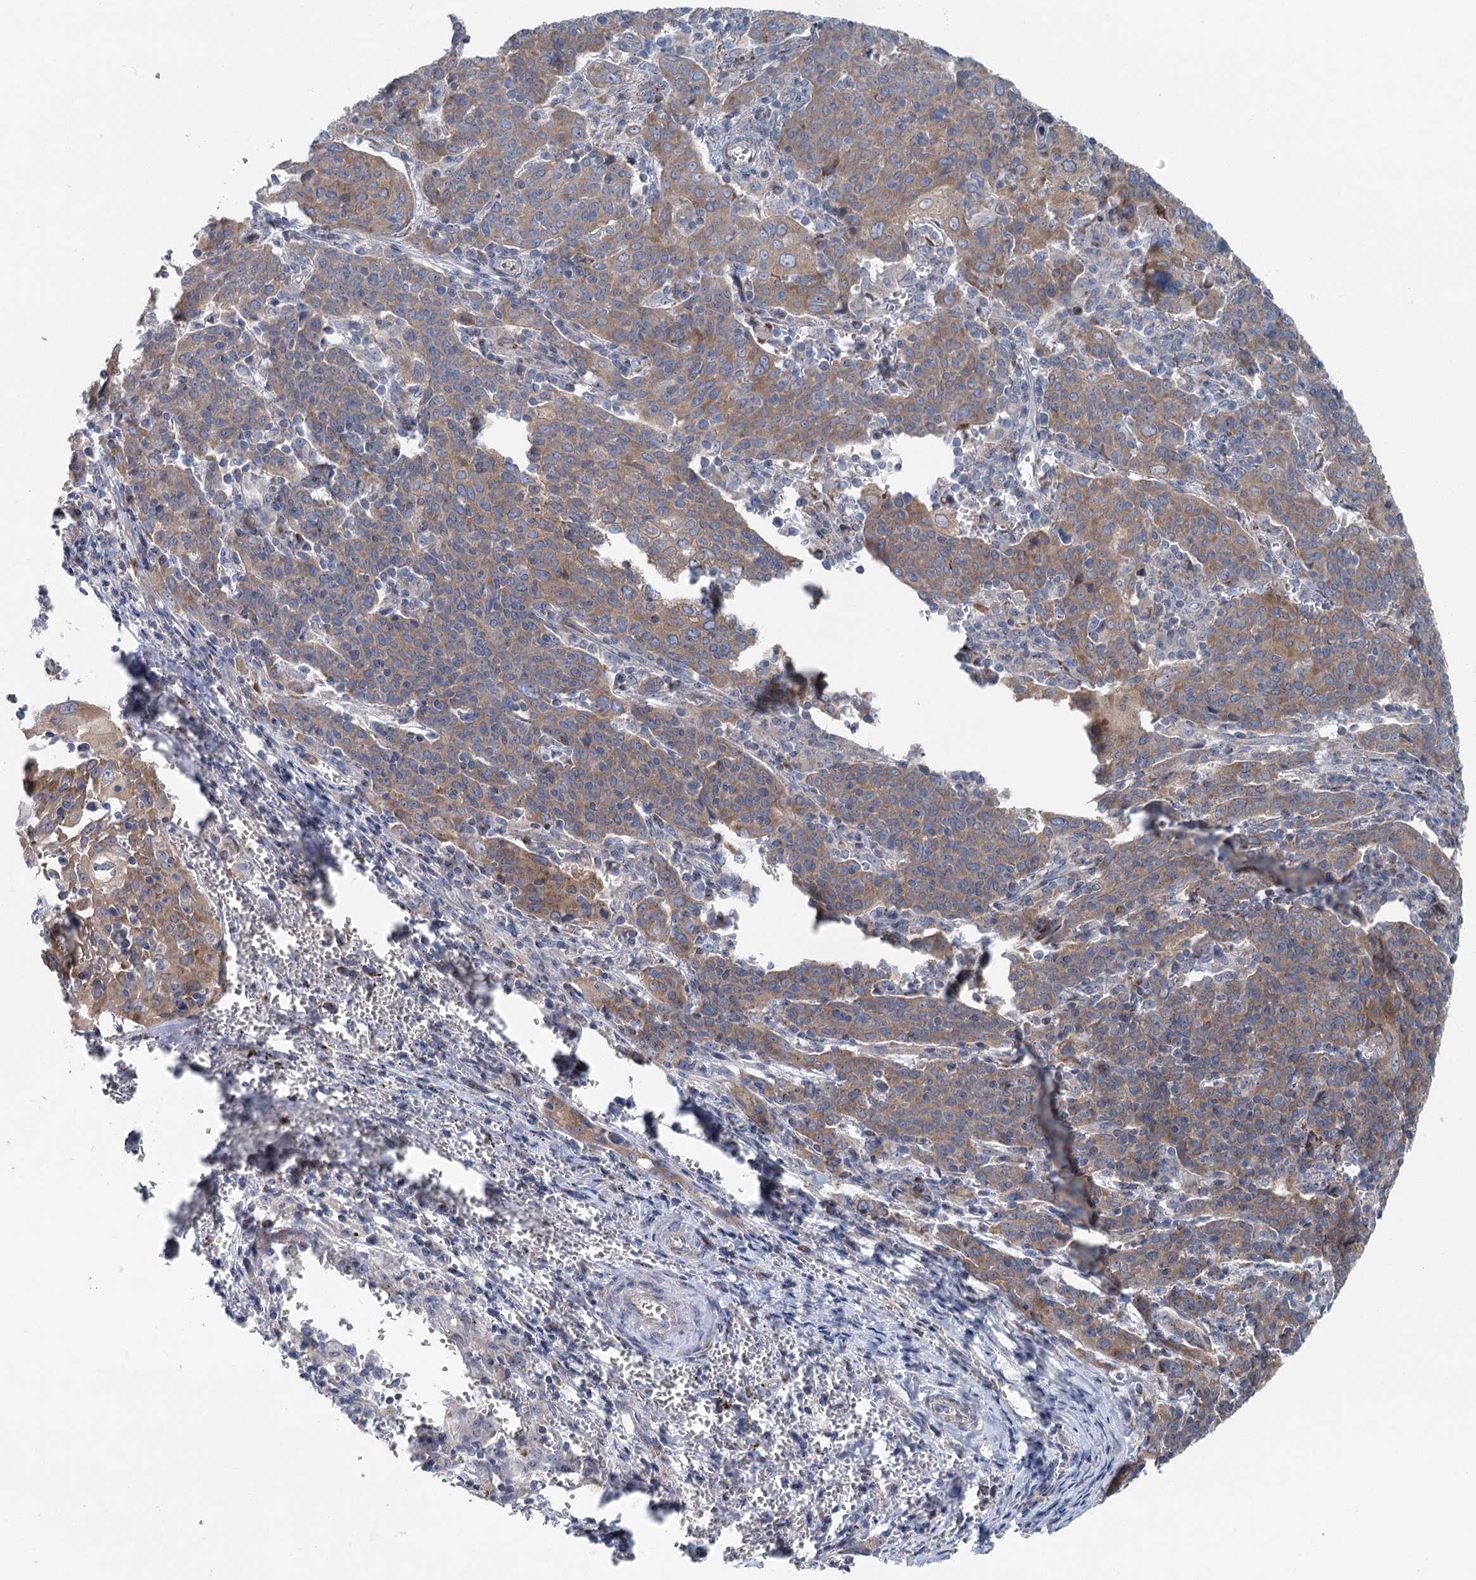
{"staining": {"intensity": "moderate", "quantity": ">75%", "location": "cytoplasmic/membranous"}, "tissue": "cervical cancer", "cell_type": "Tumor cells", "image_type": "cancer", "snomed": [{"axis": "morphology", "description": "Squamous cell carcinoma, NOS"}, {"axis": "topography", "description": "Cervix"}], "caption": "Tumor cells display moderate cytoplasmic/membranous expression in approximately >75% of cells in cervical cancer (squamous cell carcinoma). (DAB IHC with brightfield microscopy, high magnification).", "gene": "MARK2", "patient": {"sex": "female", "age": 67}}